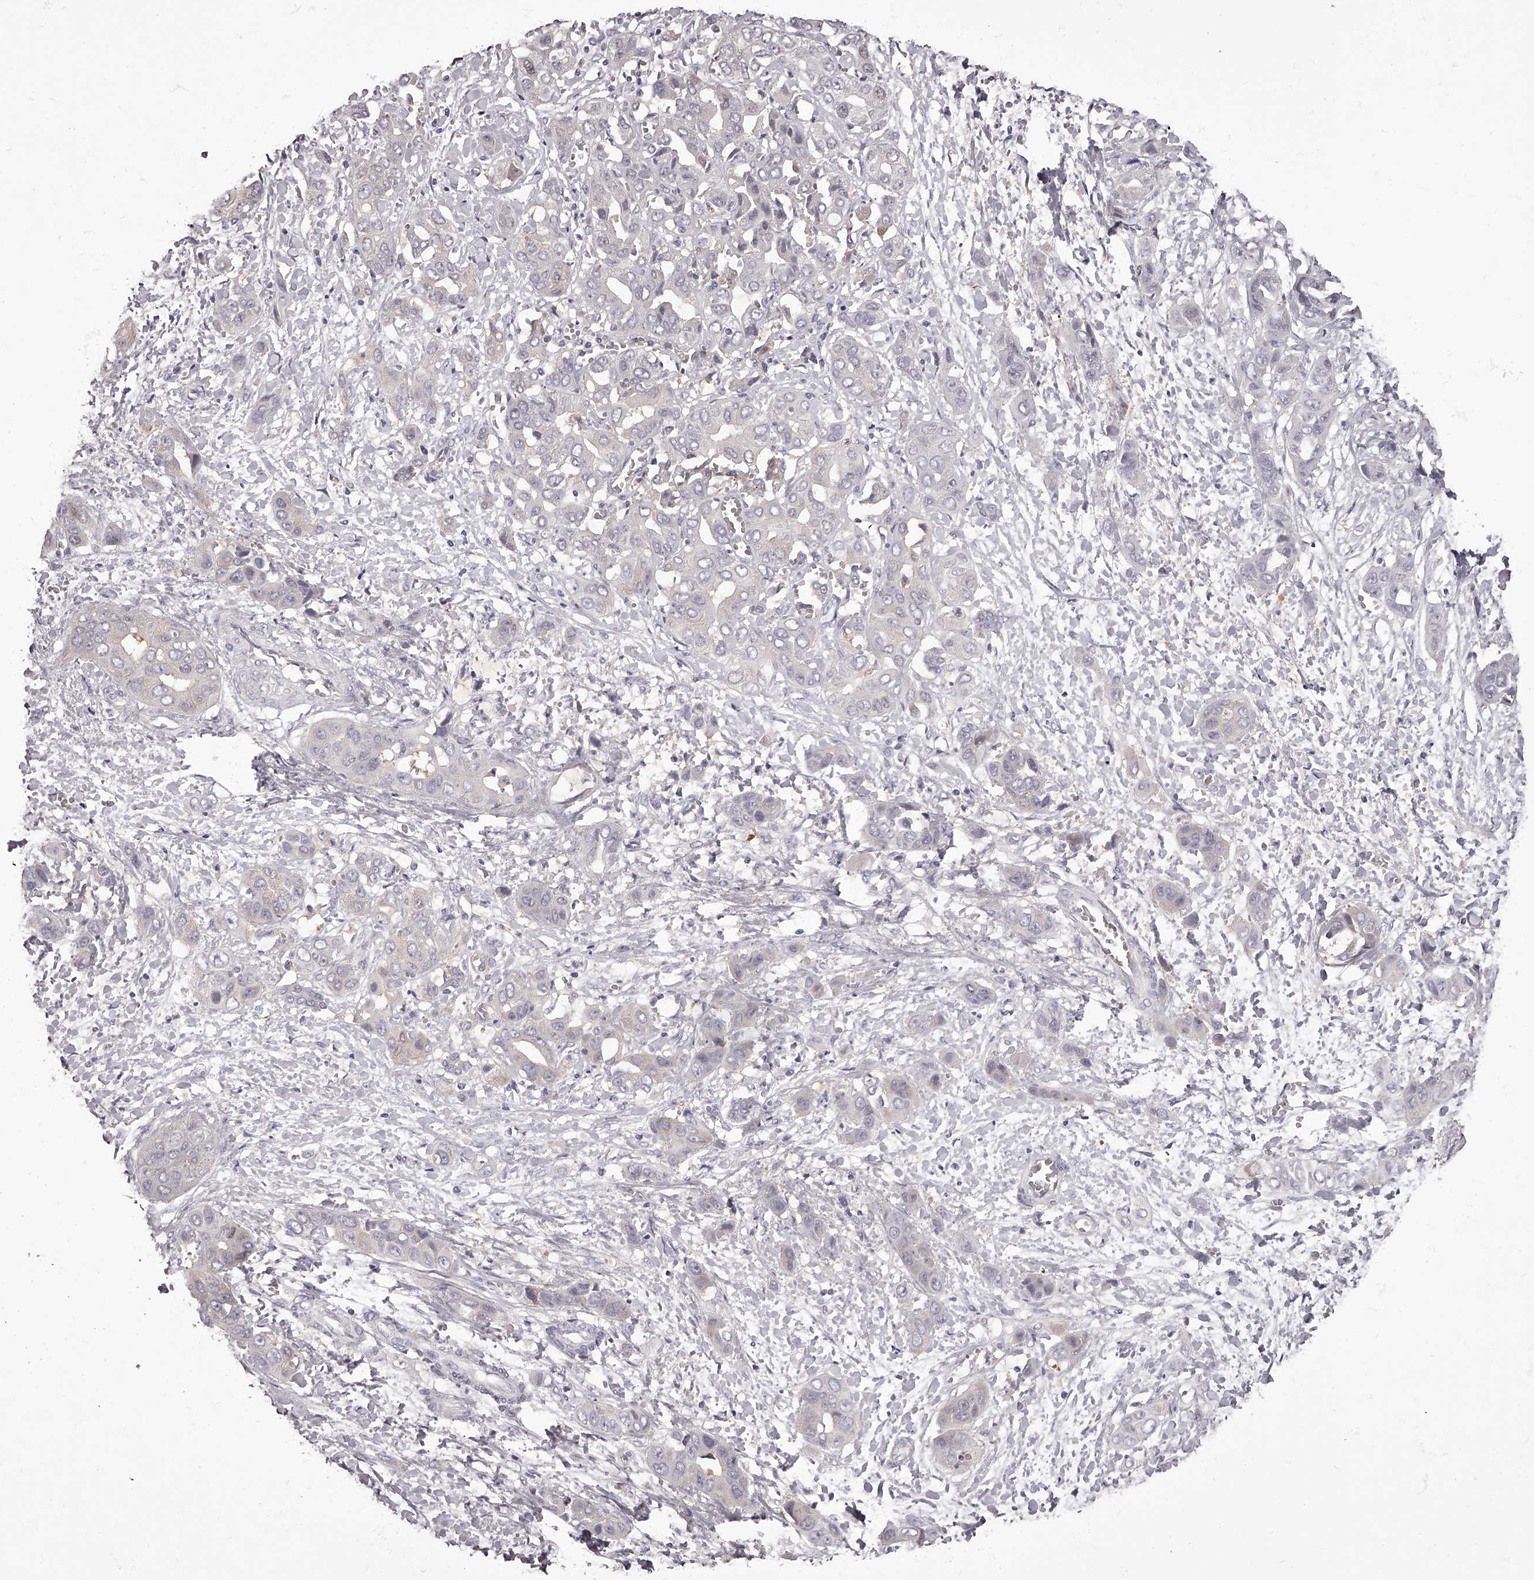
{"staining": {"intensity": "negative", "quantity": "none", "location": "none"}, "tissue": "liver cancer", "cell_type": "Tumor cells", "image_type": "cancer", "snomed": [{"axis": "morphology", "description": "Cholangiocarcinoma"}, {"axis": "topography", "description": "Liver"}], "caption": "Immunohistochemistry (IHC) histopathology image of neoplastic tissue: human liver cholangiocarcinoma stained with DAB (3,3'-diaminobenzidine) shows no significant protein expression in tumor cells.", "gene": "APEH", "patient": {"sex": "female", "age": 52}}